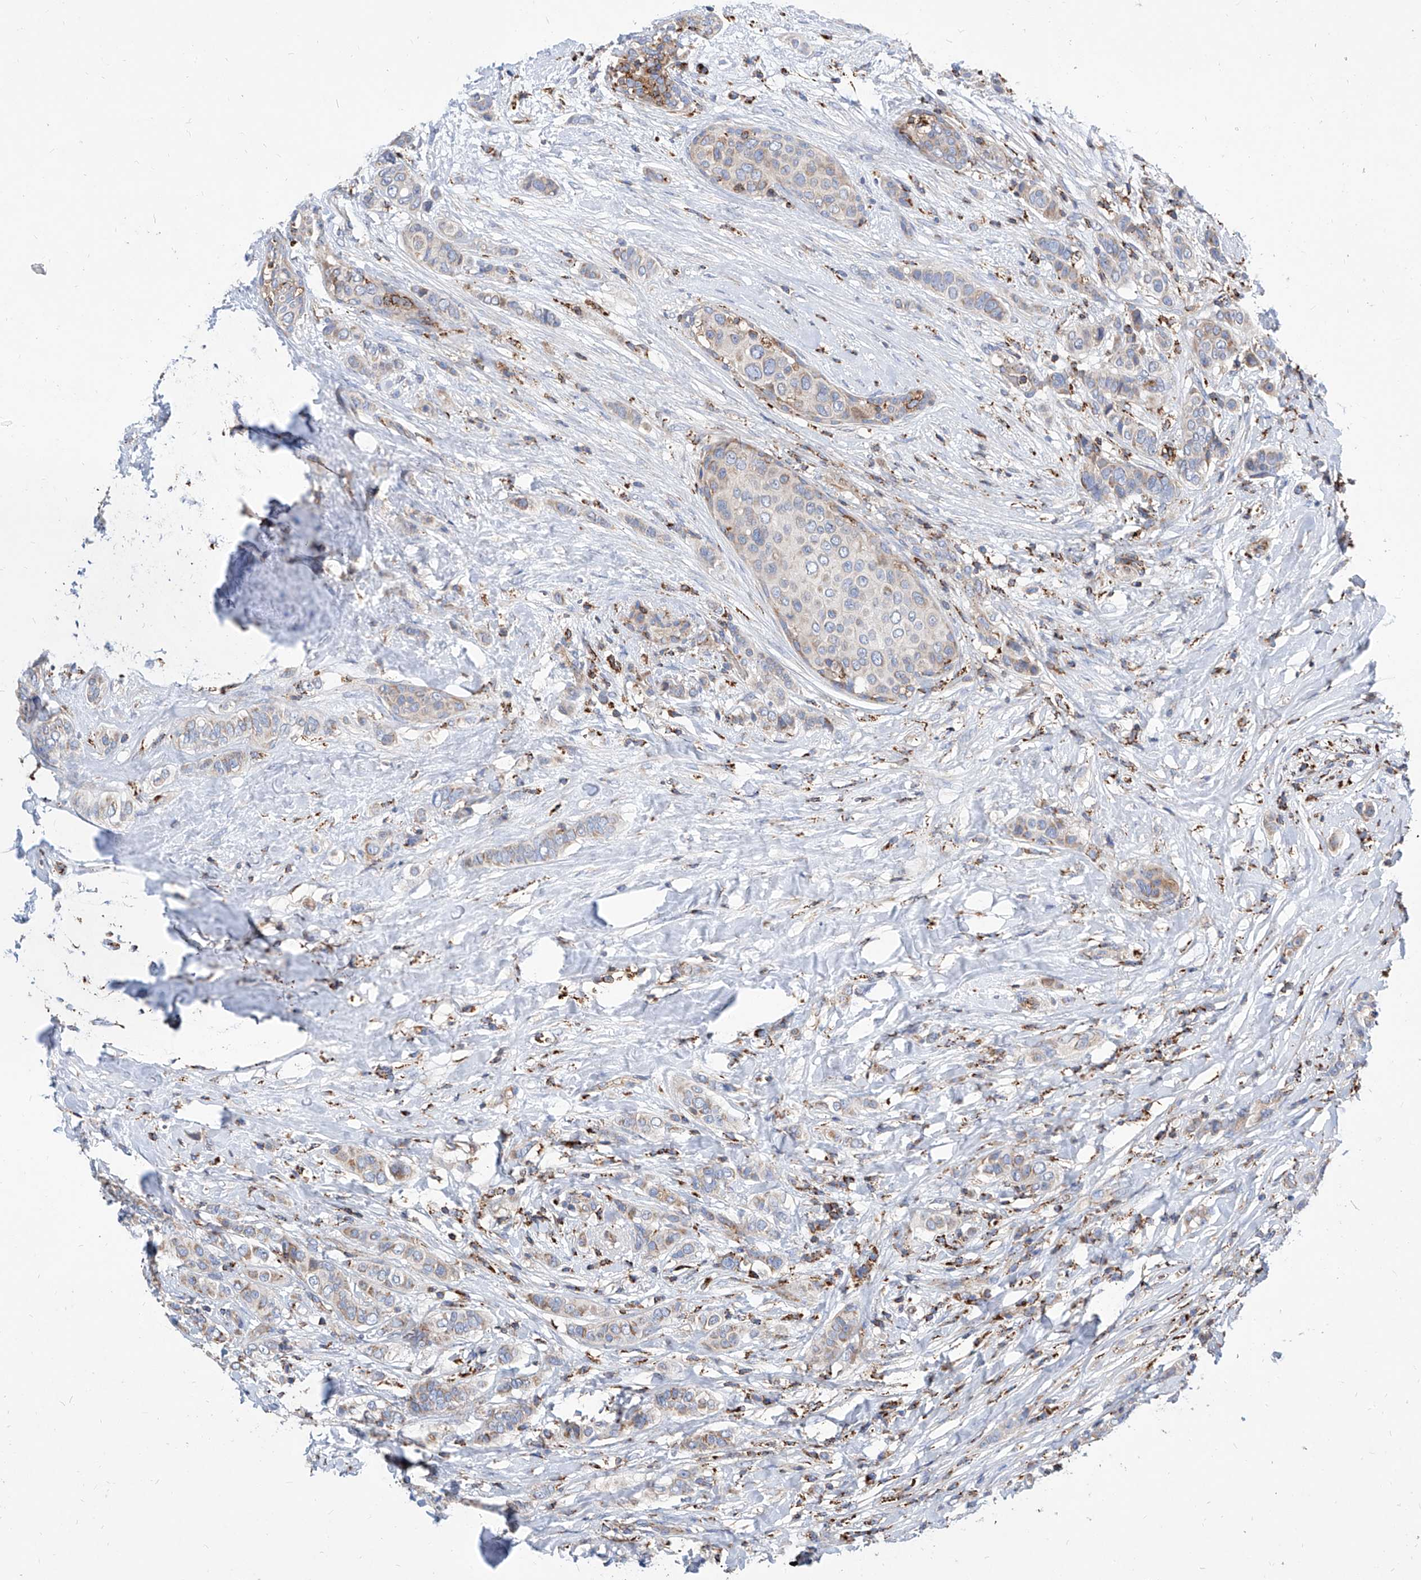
{"staining": {"intensity": "weak", "quantity": "25%-75%", "location": "cytoplasmic/membranous"}, "tissue": "breast cancer", "cell_type": "Tumor cells", "image_type": "cancer", "snomed": [{"axis": "morphology", "description": "Lobular carcinoma"}, {"axis": "topography", "description": "Breast"}], "caption": "Breast lobular carcinoma stained with a protein marker shows weak staining in tumor cells.", "gene": "CPNE5", "patient": {"sex": "female", "age": 51}}